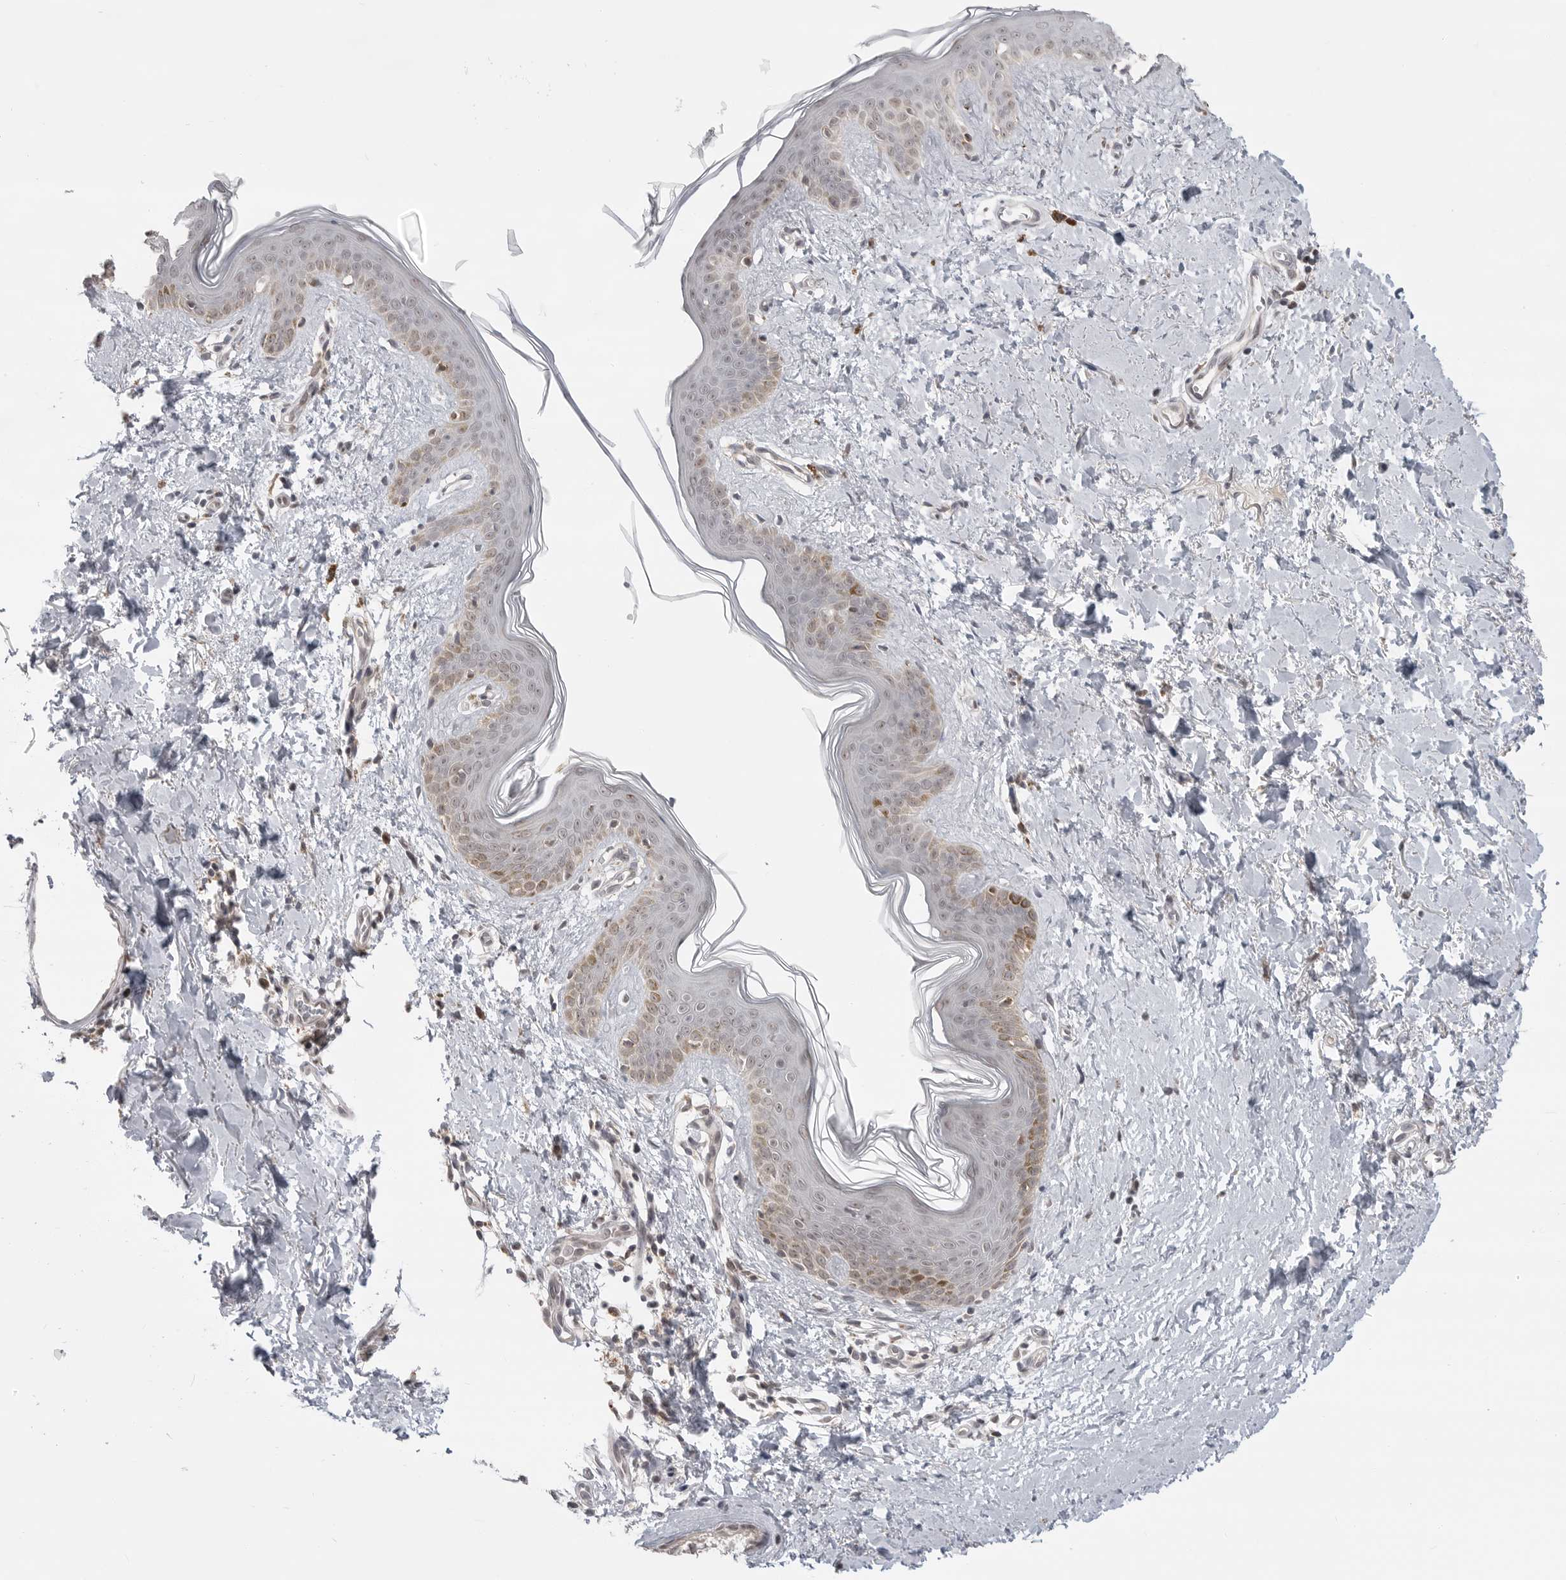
{"staining": {"intensity": "weak", "quantity": ">75%", "location": "cytoplasmic/membranous"}, "tissue": "skin", "cell_type": "Fibroblasts", "image_type": "normal", "snomed": [{"axis": "morphology", "description": "Normal tissue, NOS"}, {"axis": "topography", "description": "Skin"}], "caption": "Immunohistochemical staining of normal human skin shows weak cytoplasmic/membranous protein positivity in approximately >75% of fibroblasts.", "gene": "KALRN", "patient": {"sex": "female", "age": 46}}